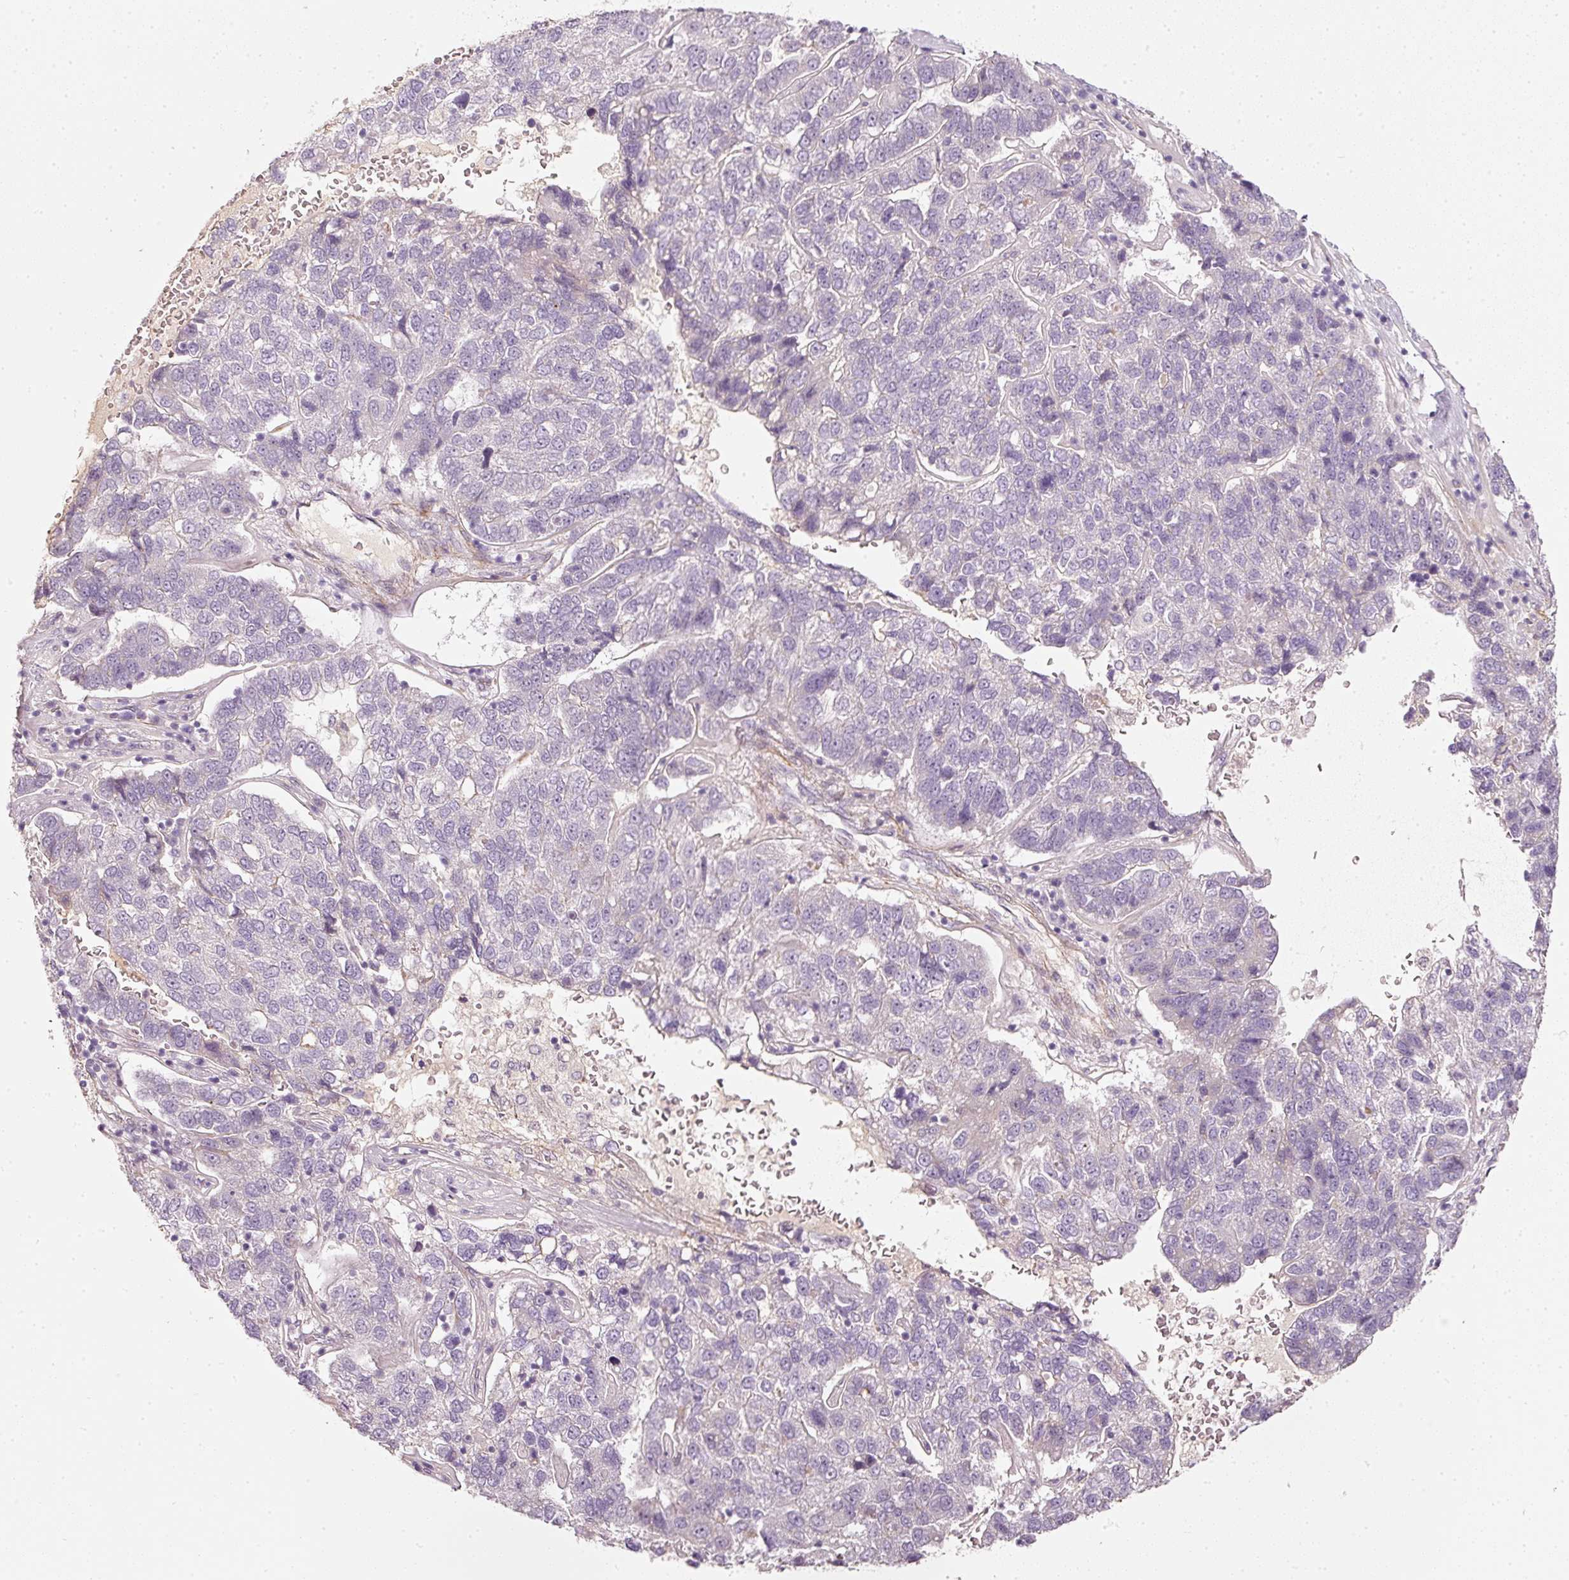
{"staining": {"intensity": "negative", "quantity": "none", "location": "none"}, "tissue": "pancreatic cancer", "cell_type": "Tumor cells", "image_type": "cancer", "snomed": [{"axis": "morphology", "description": "Adenocarcinoma, NOS"}, {"axis": "topography", "description": "Pancreas"}], "caption": "This is an immunohistochemistry histopathology image of pancreatic cancer. There is no expression in tumor cells.", "gene": "TOGARAM1", "patient": {"sex": "female", "age": 61}}